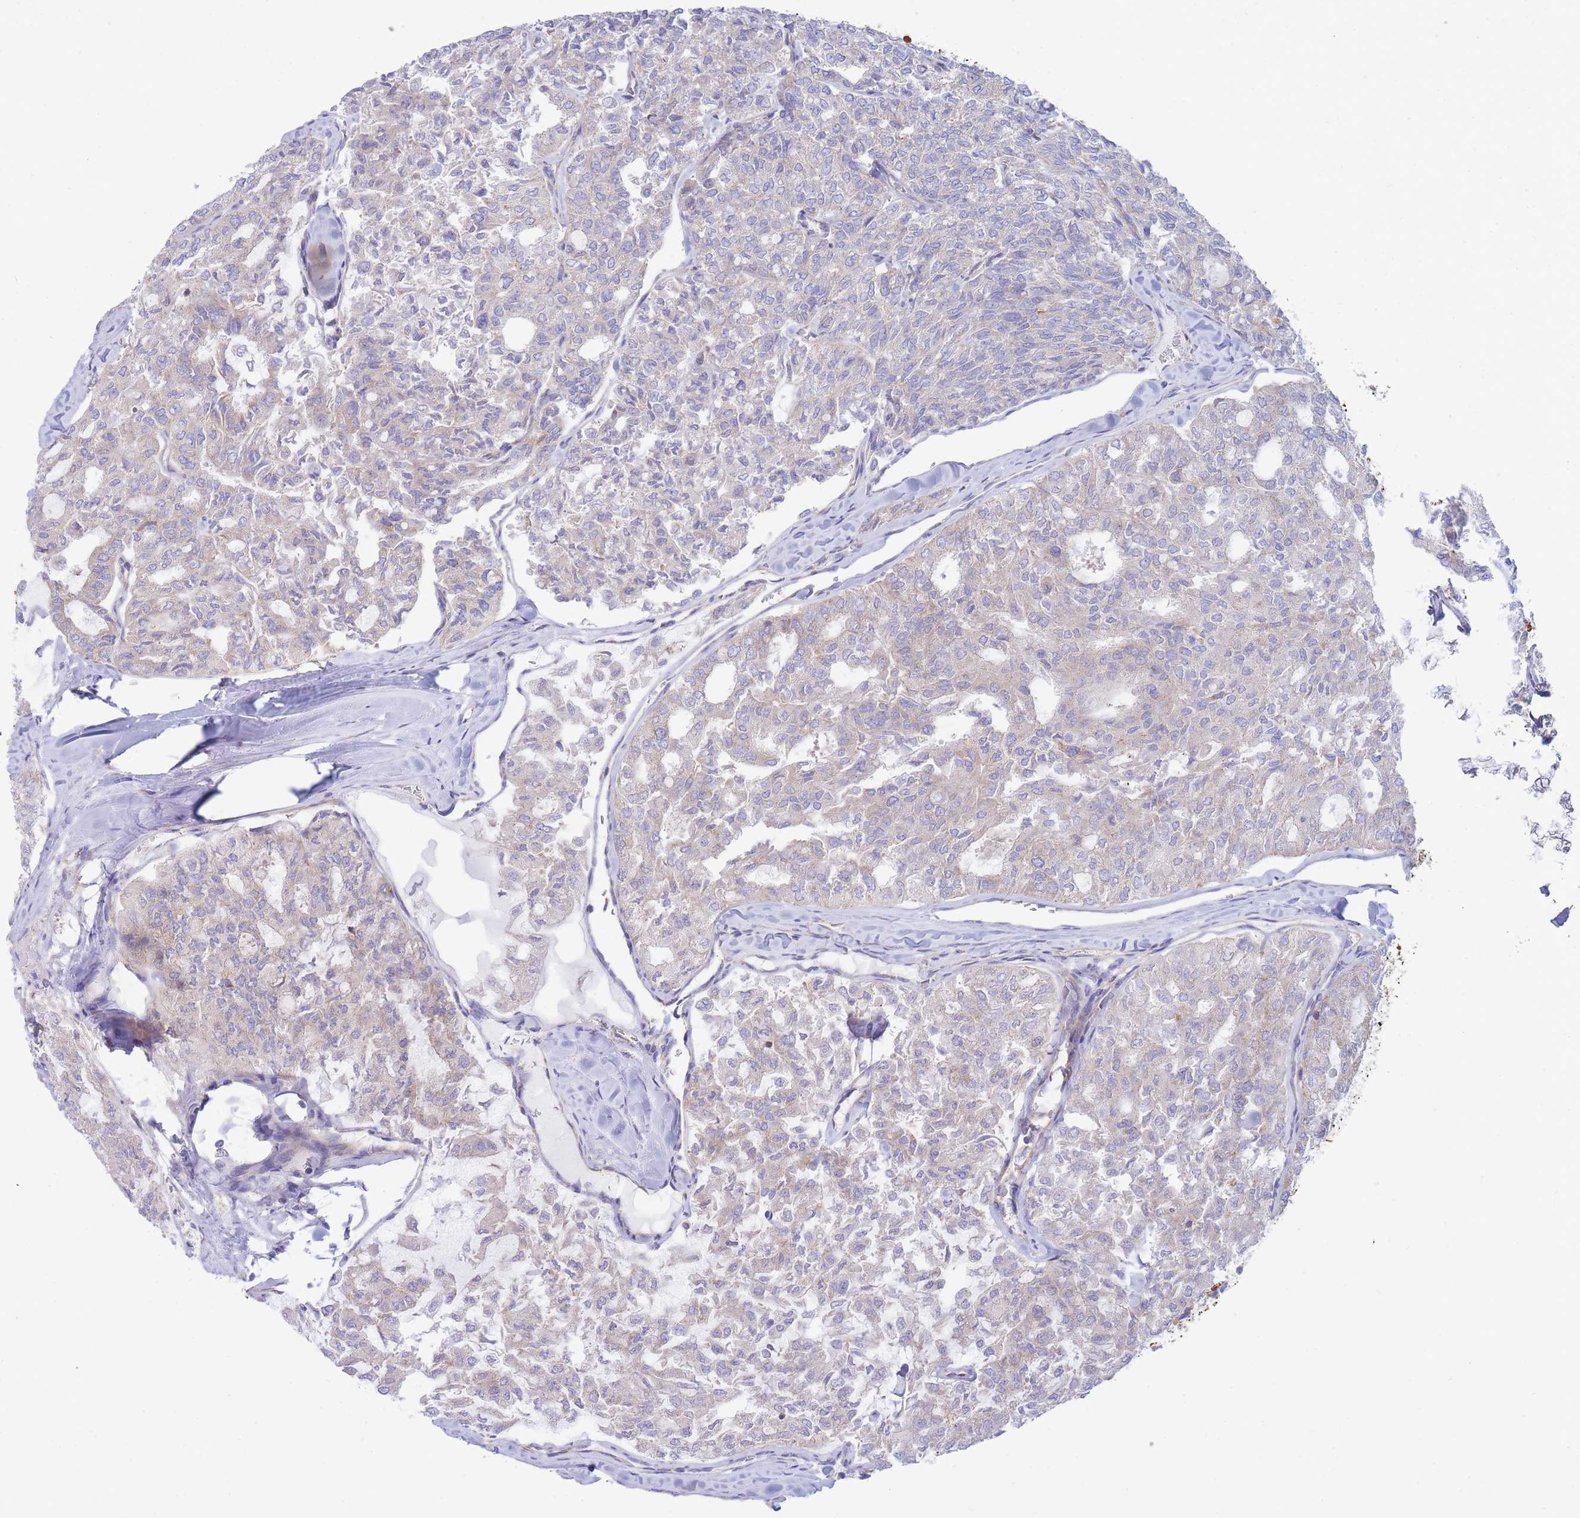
{"staining": {"intensity": "weak", "quantity": "<25%", "location": "cytoplasmic/membranous"}, "tissue": "thyroid cancer", "cell_type": "Tumor cells", "image_type": "cancer", "snomed": [{"axis": "morphology", "description": "Follicular adenoma carcinoma, NOS"}, {"axis": "topography", "description": "Thyroid gland"}], "caption": "Immunohistochemical staining of thyroid cancer (follicular adenoma carcinoma) reveals no significant staining in tumor cells. Brightfield microscopy of IHC stained with DAB (brown) and hematoxylin (blue), captured at high magnification.", "gene": "SH2B2", "patient": {"sex": "male", "age": 75}}